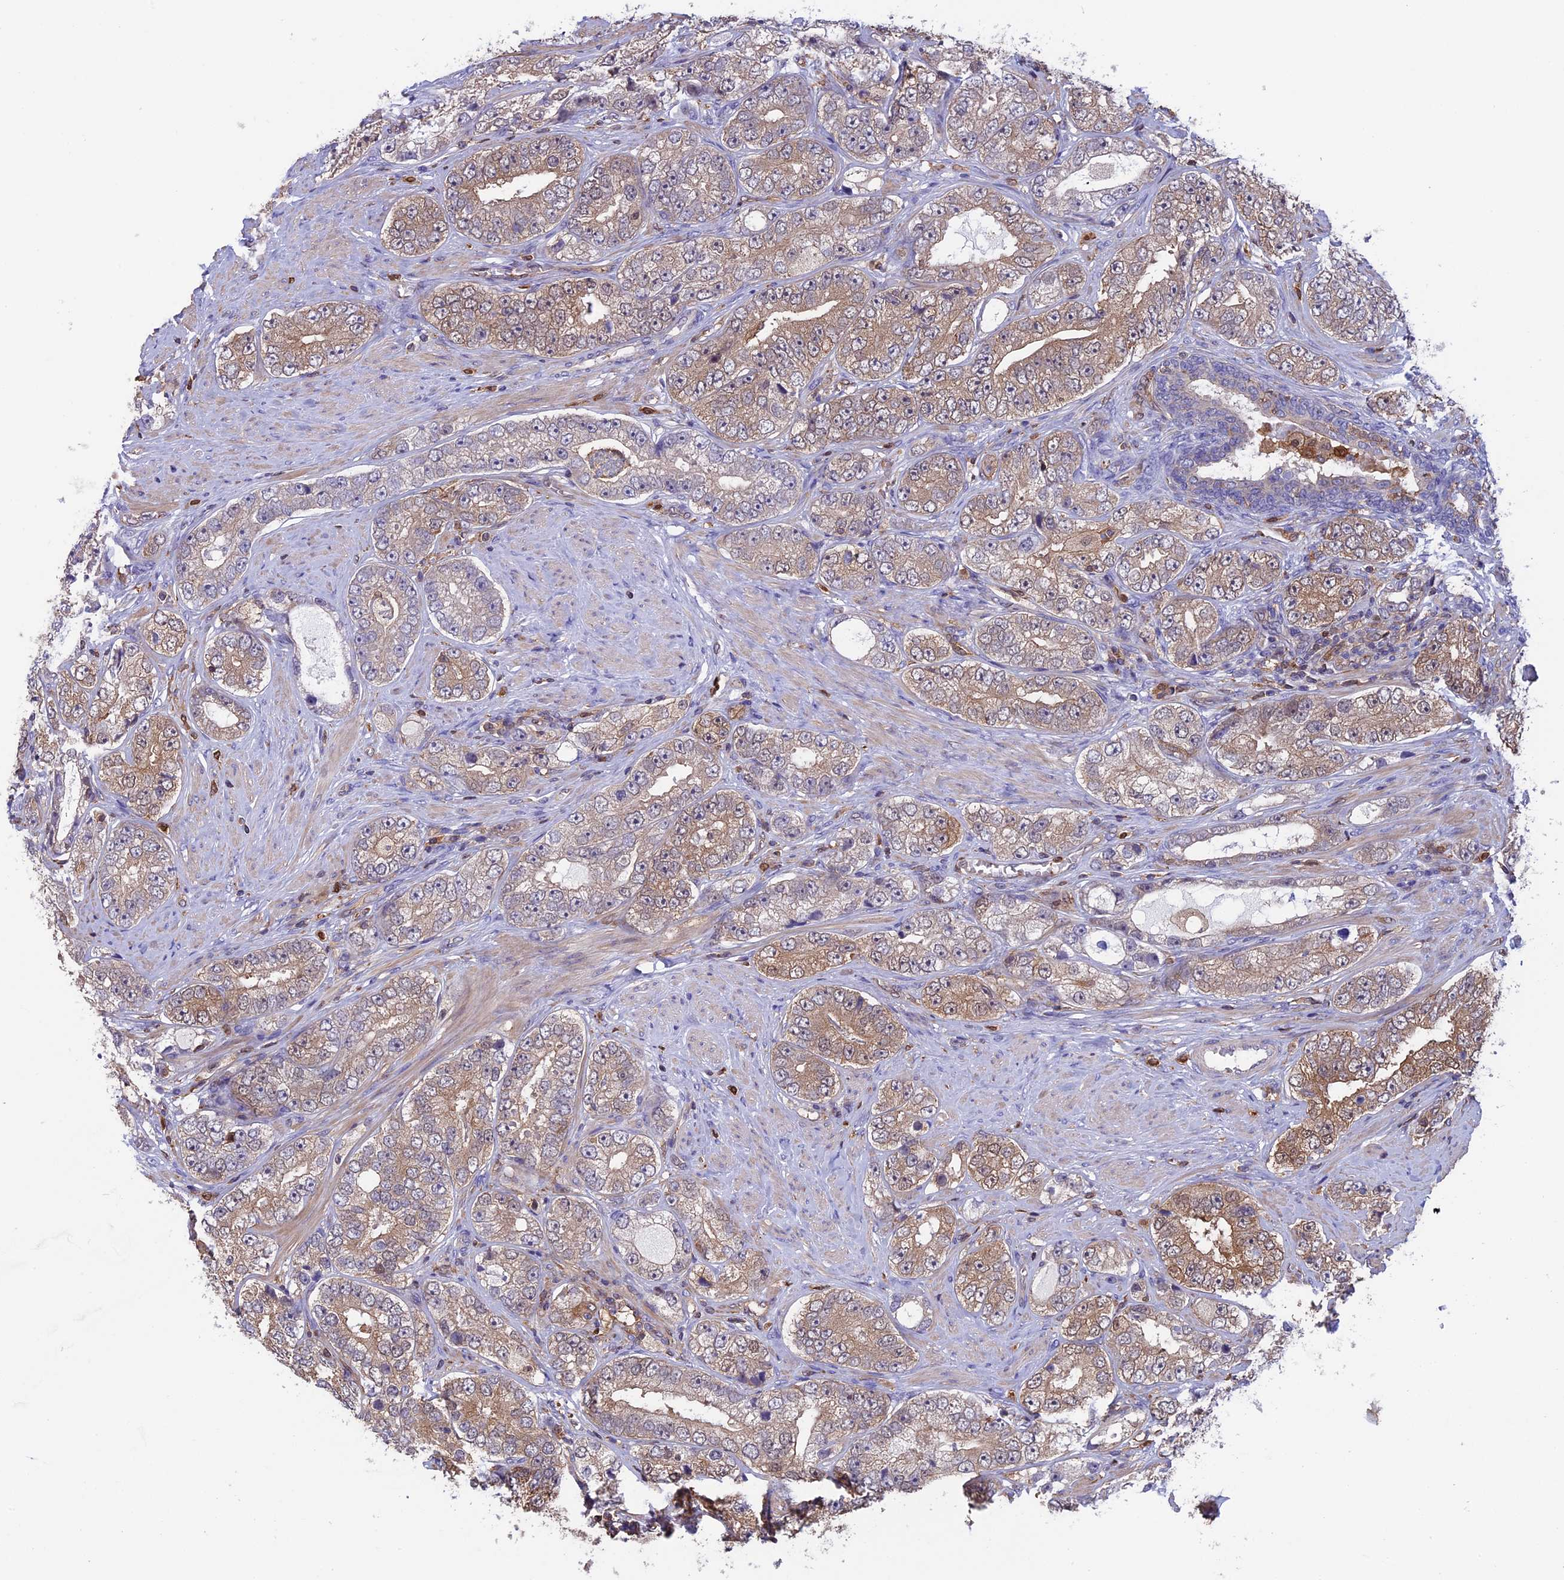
{"staining": {"intensity": "weak", "quantity": "25%-75%", "location": "cytoplasmic/membranous"}, "tissue": "prostate cancer", "cell_type": "Tumor cells", "image_type": "cancer", "snomed": [{"axis": "morphology", "description": "Adenocarcinoma, High grade"}, {"axis": "topography", "description": "Prostate"}], "caption": "About 25%-75% of tumor cells in prostate high-grade adenocarcinoma reveal weak cytoplasmic/membranous protein staining as visualized by brown immunohistochemical staining.", "gene": "ARHGAP18", "patient": {"sex": "male", "age": 56}}